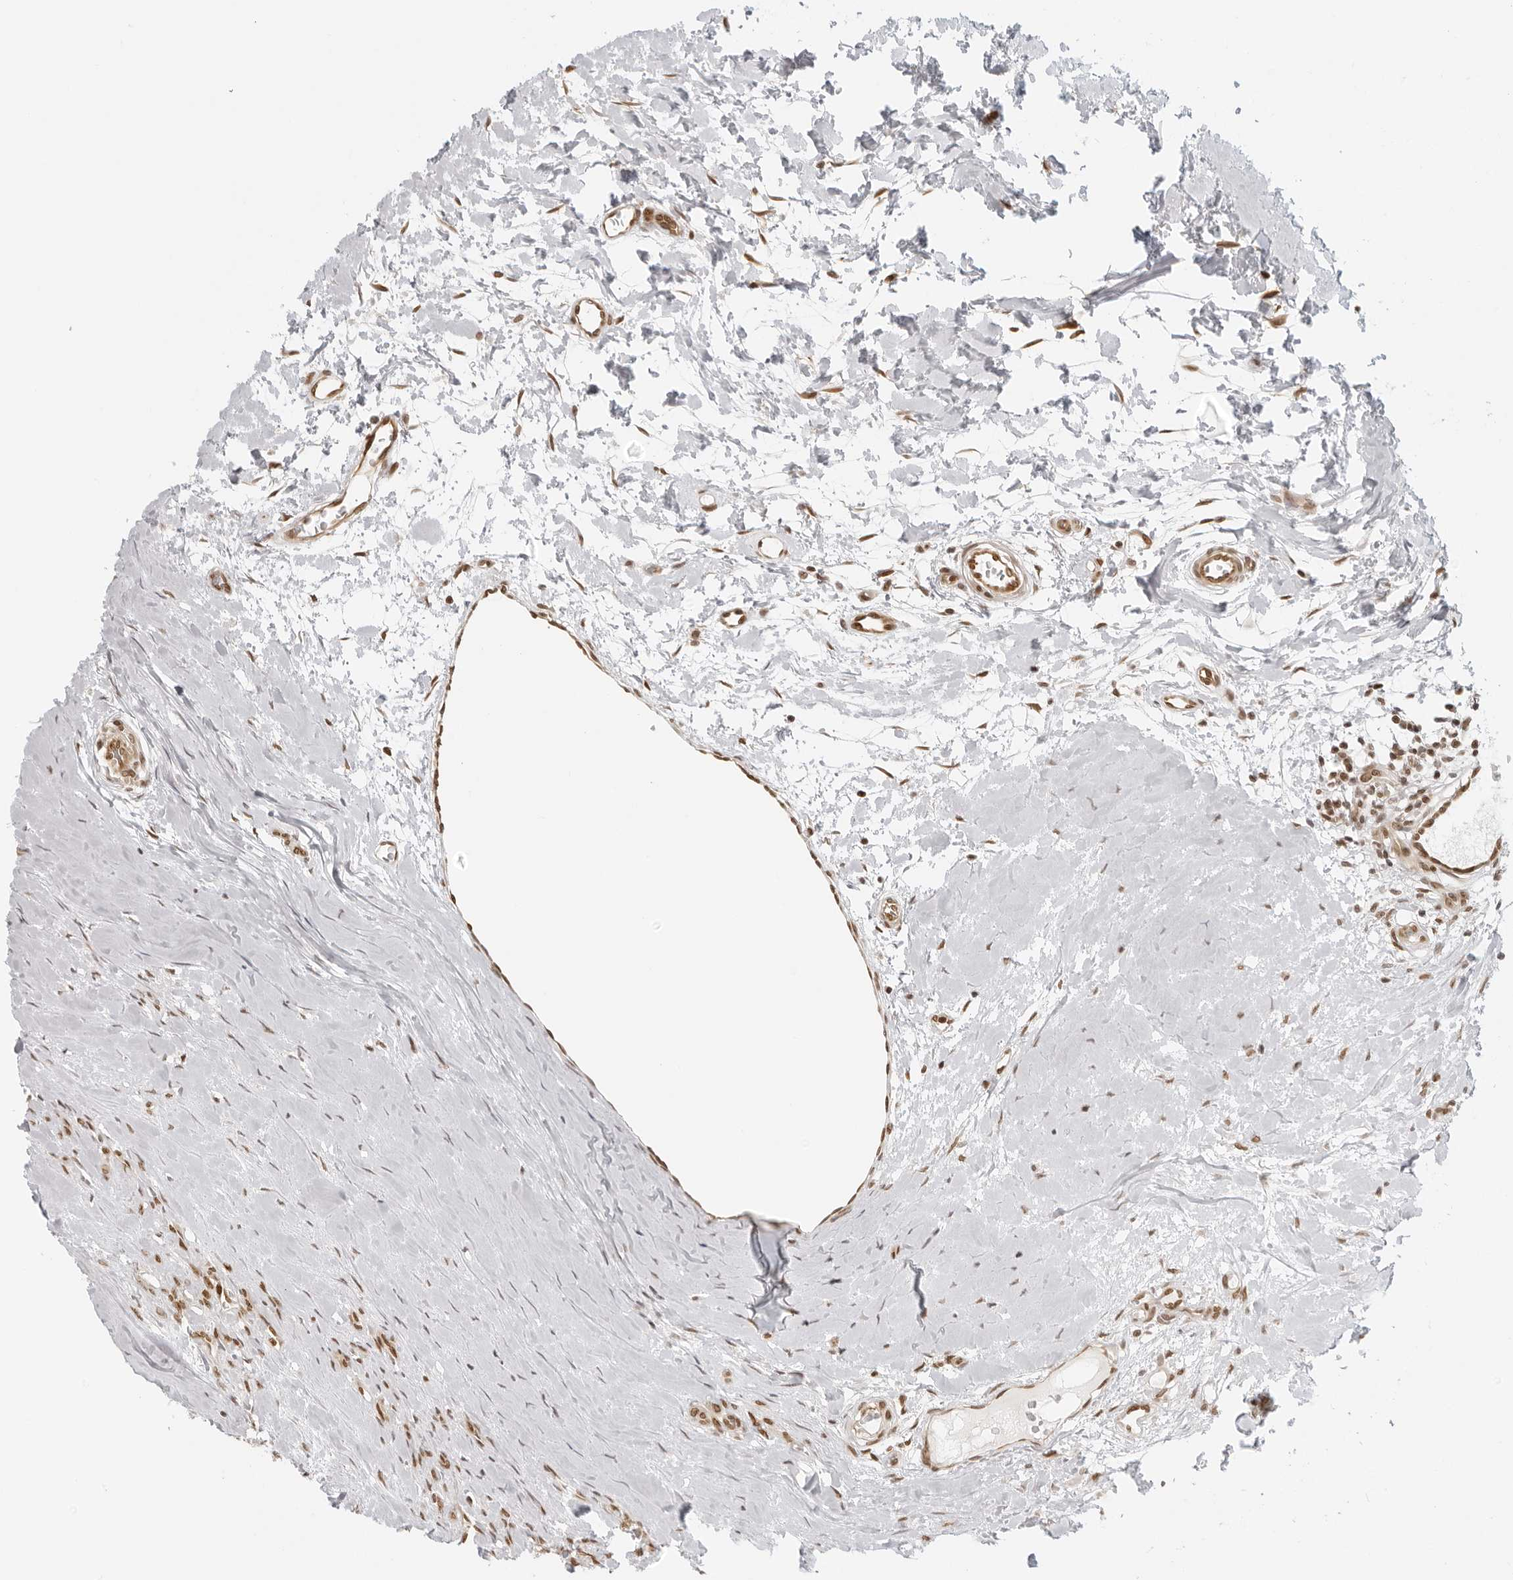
{"staining": {"intensity": "moderate", "quantity": ">75%", "location": "nuclear"}, "tissue": "head and neck cancer", "cell_type": "Tumor cells", "image_type": "cancer", "snomed": [{"axis": "morphology", "description": "Adenocarcinoma, NOS"}, {"axis": "morphology", "description": "Adenoma, NOS"}, {"axis": "topography", "description": "Head-Neck"}], "caption": "Moderate nuclear expression for a protein is present in approximately >75% of tumor cells of head and neck cancer using IHC.", "gene": "RCC1", "patient": {"sex": "female", "age": 55}}